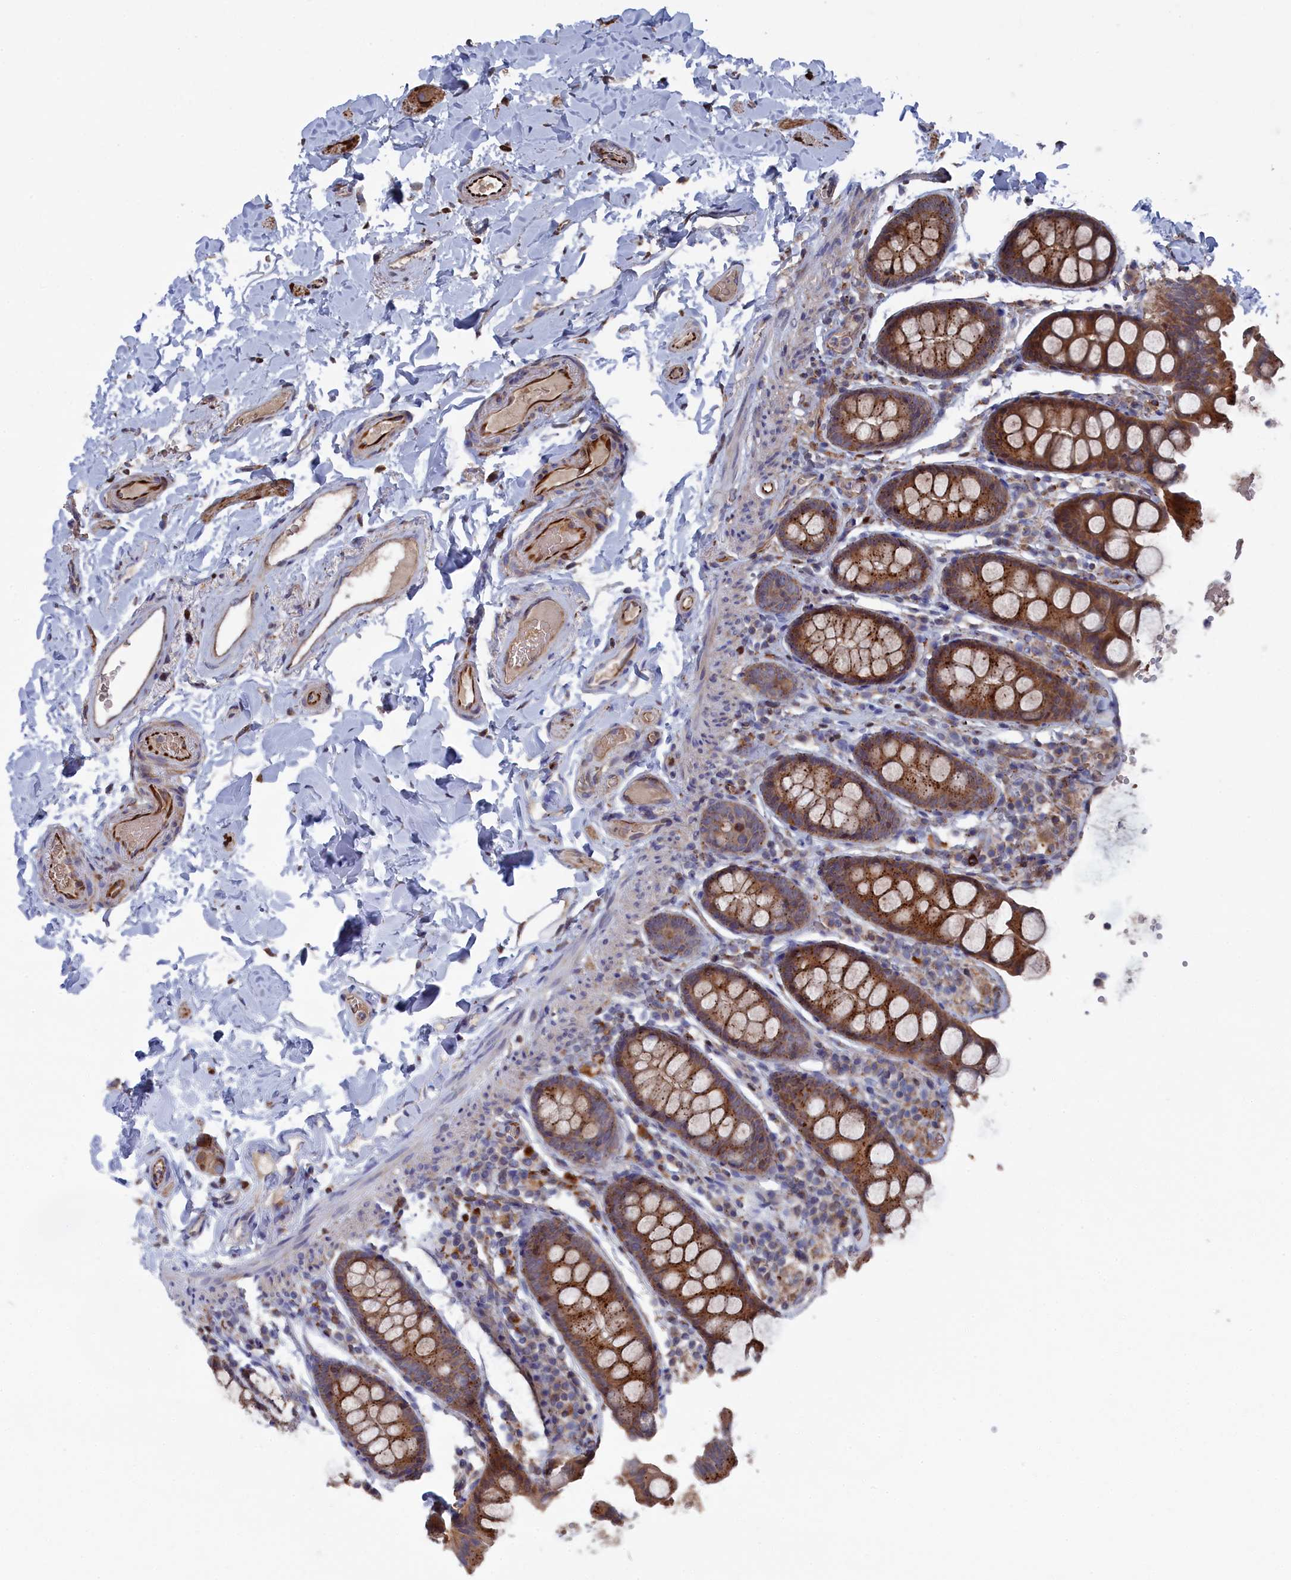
{"staining": {"intensity": "strong", "quantity": ">75%", "location": "cytoplasmic/membranous"}, "tissue": "colon", "cell_type": "Endothelial cells", "image_type": "normal", "snomed": [{"axis": "morphology", "description": "Normal tissue, NOS"}, {"axis": "topography", "description": "Colon"}, {"axis": "topography", "description": "Peripheral nerve tissue"}], "caption": "About >75% of endothelial cells in benign colon exhibit strong cytoplasmic/membranous protein expression as visualized by brown immunohistochemical staining.", "gene": "SMG9", "patient": {"sex": "female", "age": 61}}